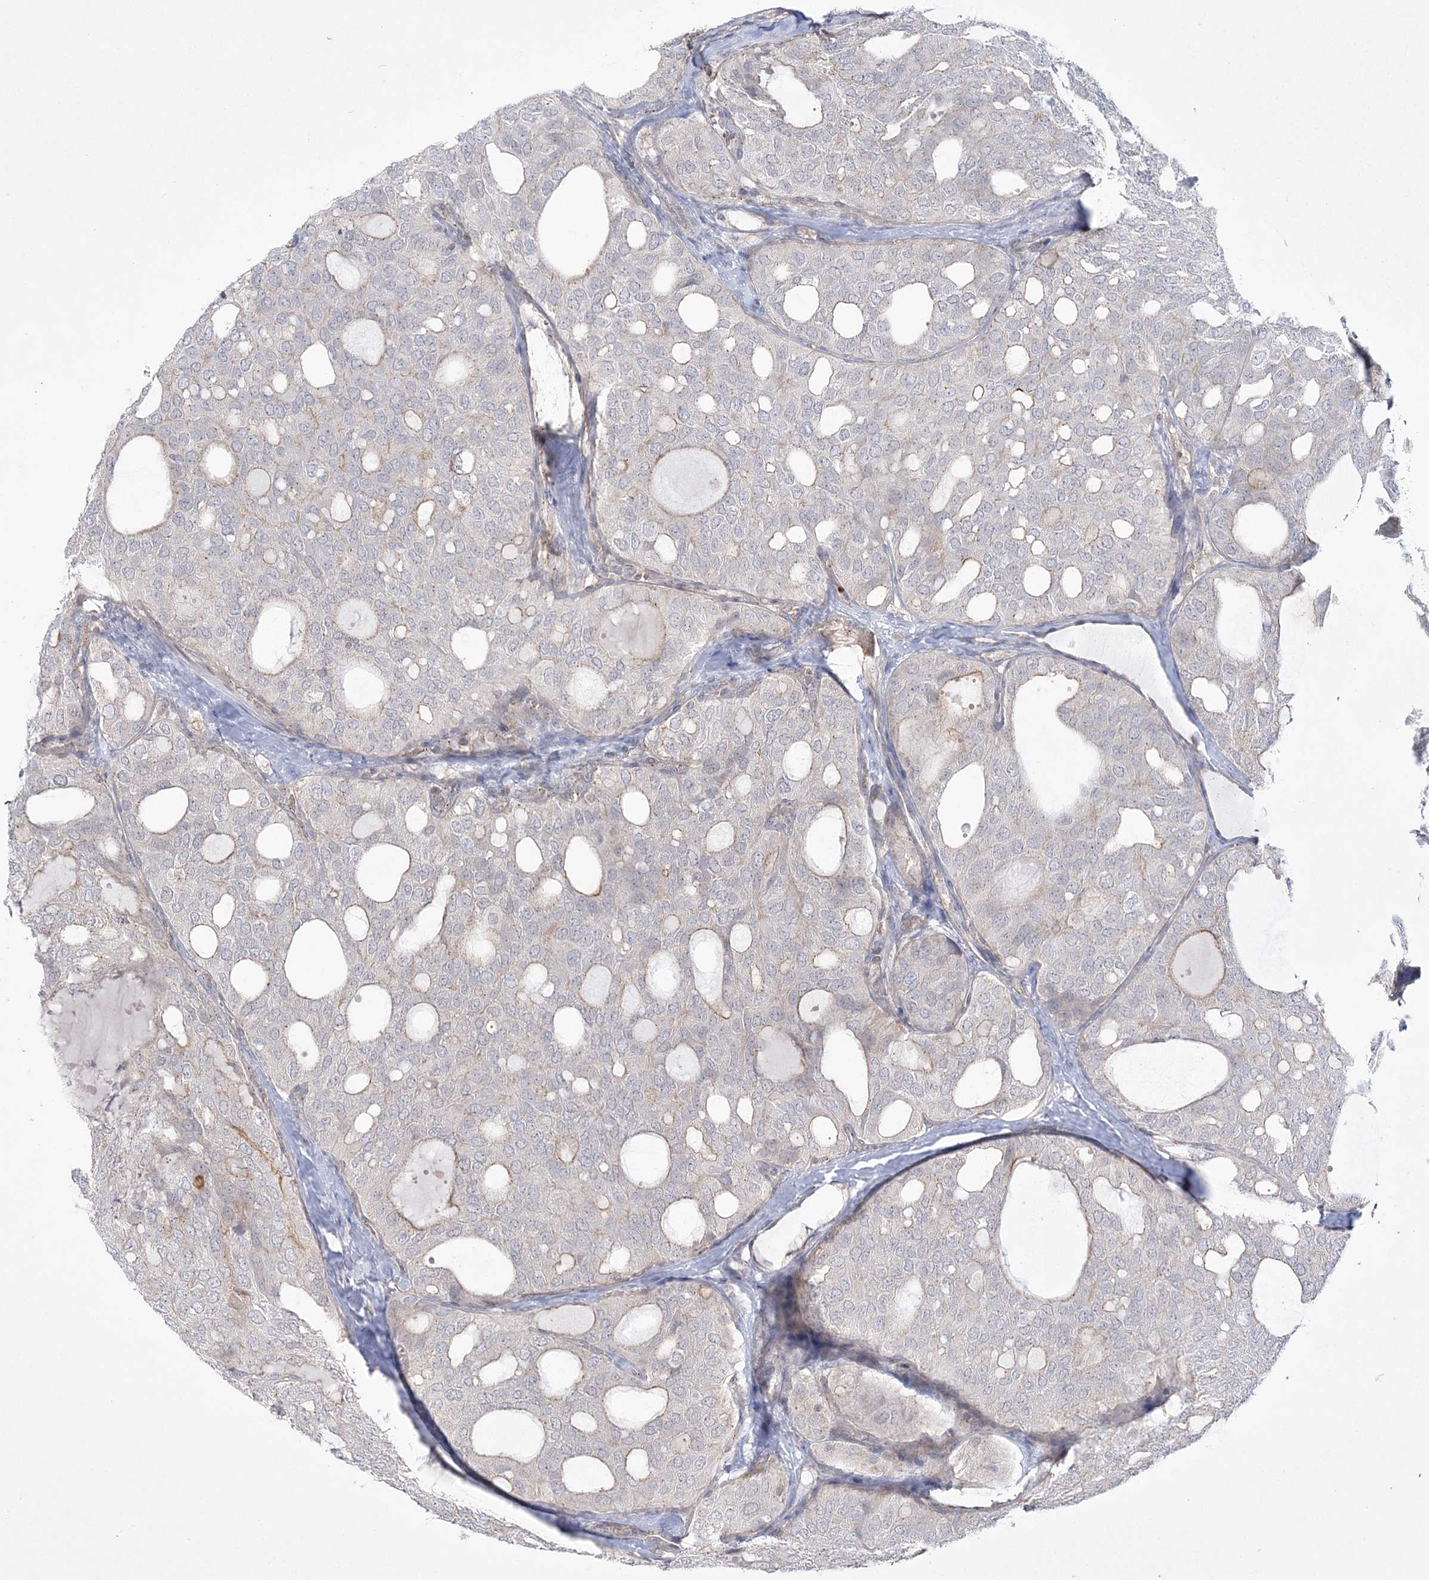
{"staining": {"intensity": "weak", "quantity": "<25%", "location": "cytoplasmic/membranous"}, "tissue": "thyroid cancer", "cell_type": "Tumor cells", "image_type": "cancer", "snomed": [{"axis": "morphology", "description": "Follicular adenoma carcinoma, NOS"}, {"axis": "topography", "description": "Thyroid gland"}], "caption": "Tumor cells show no significant protein staining in thyroid cancer.", "gene": "ADAMTS12", "patient": {"sex": "male", "age": 75}}